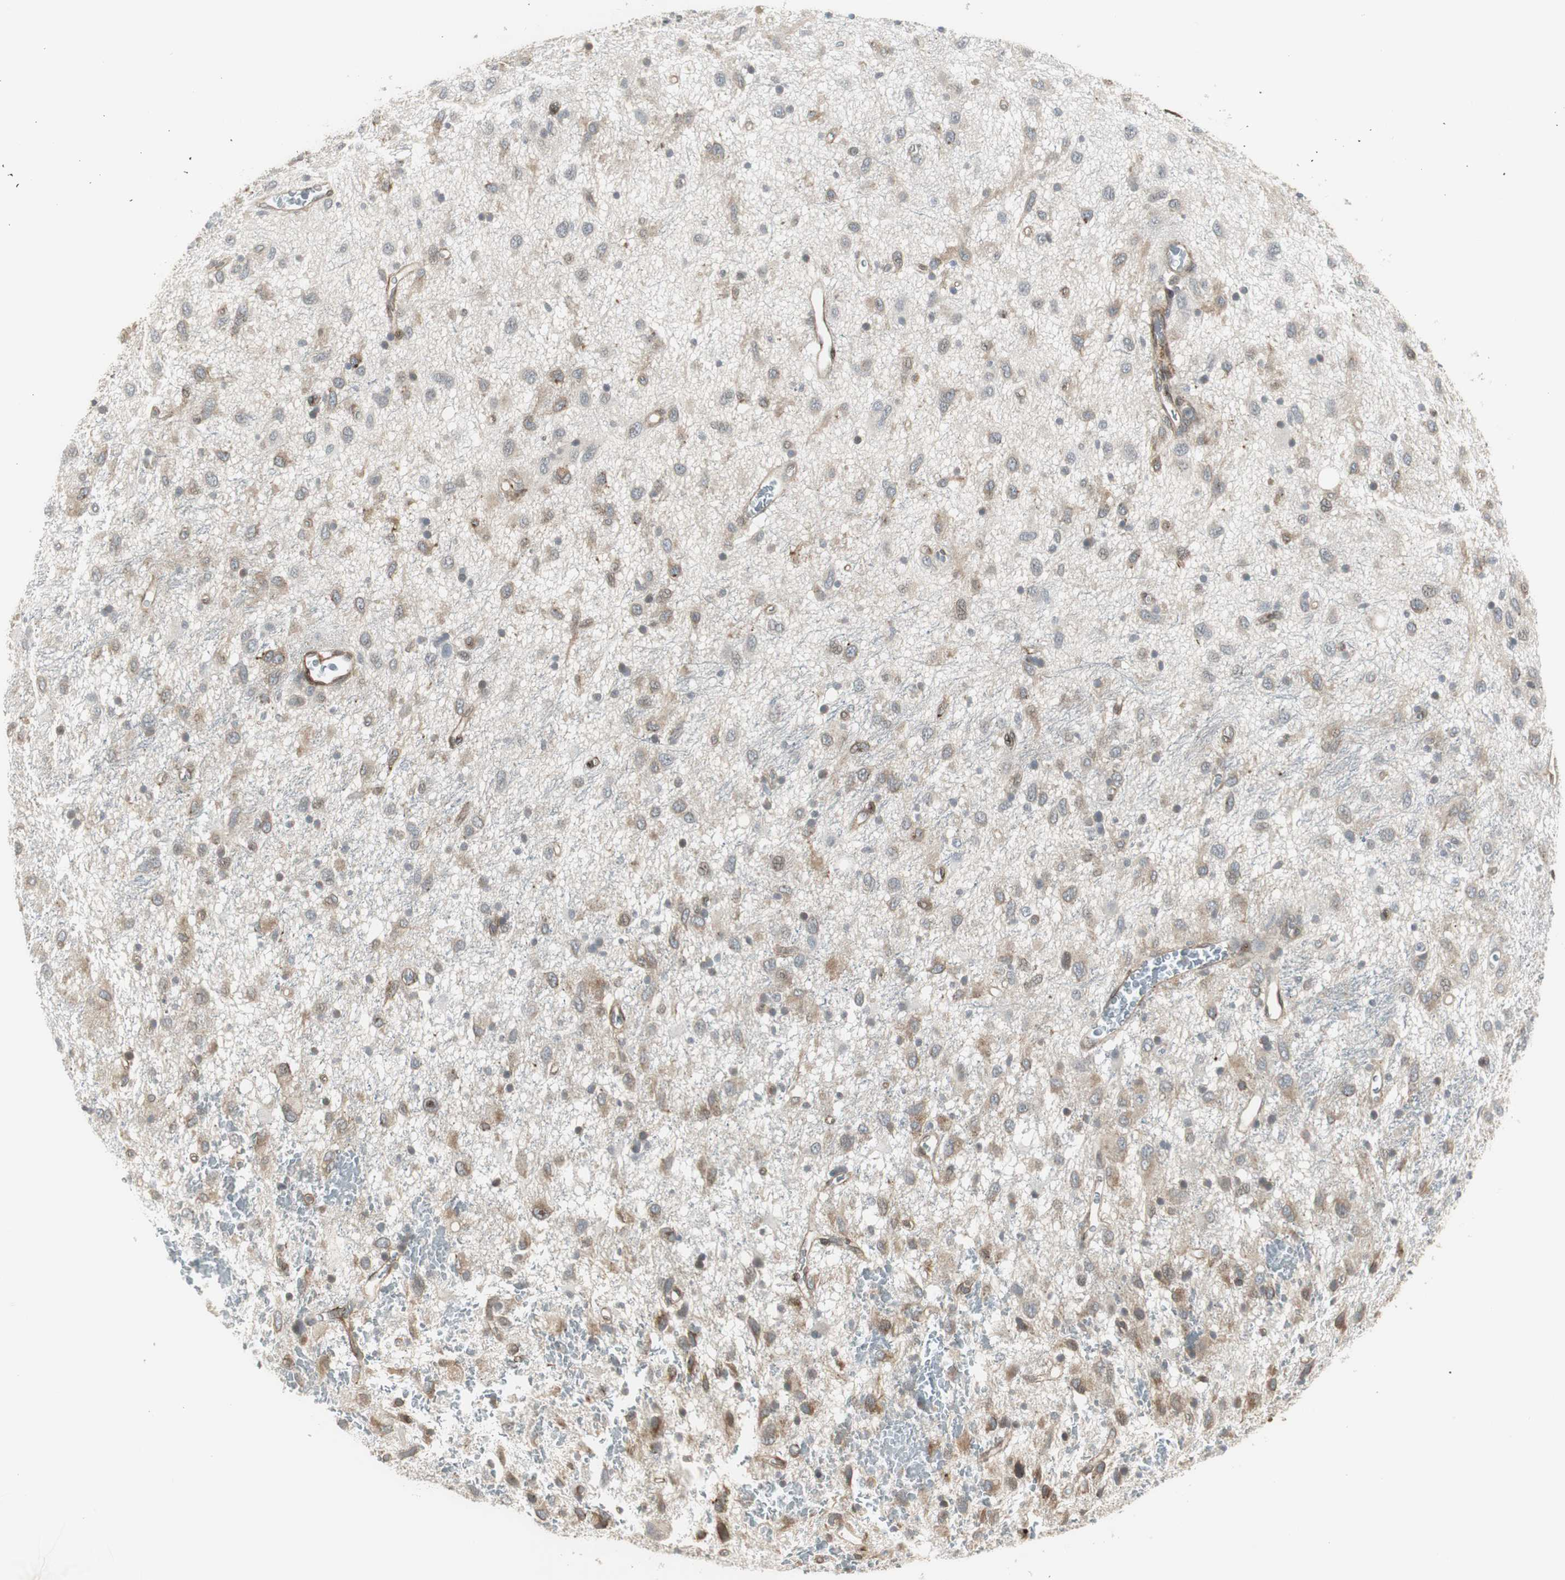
{"staining": {"intensity": "weak", "quantity": "25%-75%", "location": "cytoplasmic/membranous"}, "tissue": "glioma", "cell_type": "Tumor cells", "image_type": "cancer", "snomed": [{"axis": "morphology", "description": "Glioma, malignant, Low grade"}, {"axis": "topography", "description": "Brain"}], "caption": "A histopathology image of malignant glioma (low-grade) stained for a protein displays weak cytoplasmic/membranous brown staining in tumor cells.", "gene": "SCYL3", "patient": {"sex": "male", "age": 77}}